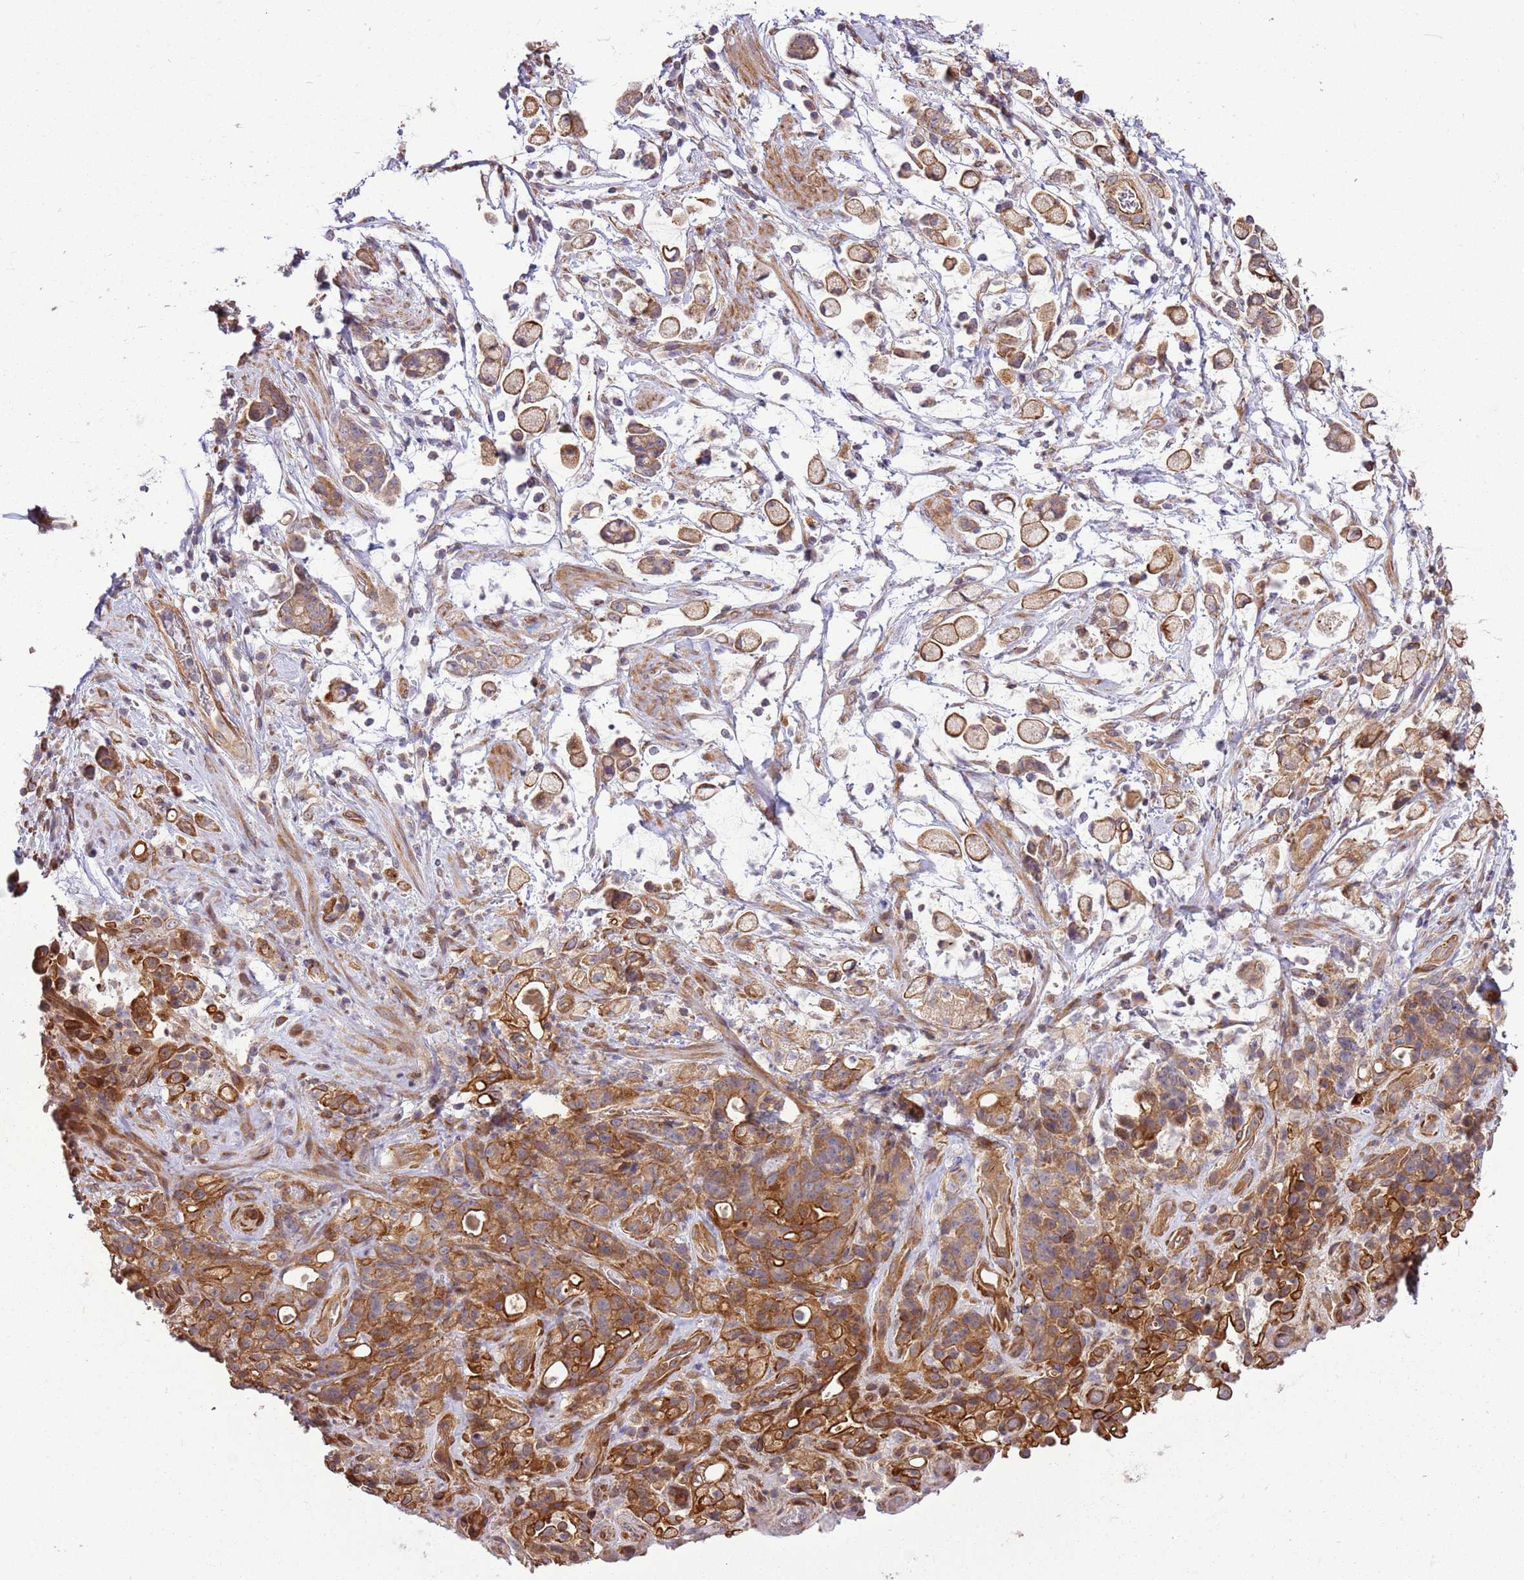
{"staining": {"intensity": "strong", "quantity": ">75%", "location": "cytoplasmic/membranous"}, "tissue": "stomach cancer", "cell_type": "Tumor cells", "image_type": "cancer", "snomed": [{"axis": "morphology", "description": "Adenocarcinoma, NOS"}, {"axis": "topography", "description": "Stomach"}], "caption": "Stomach cancer tissue shows strong cytoplasmic/membranous expression in approximately >75% of tumor cells, visualized by immunohistochemistry. Using DAB (brown) and hematoxylin (blue) stains, captured at high magnification using brightfield microscopy.", "gene": "GNL1", "patient": {"sex": "female", "age": 60}}